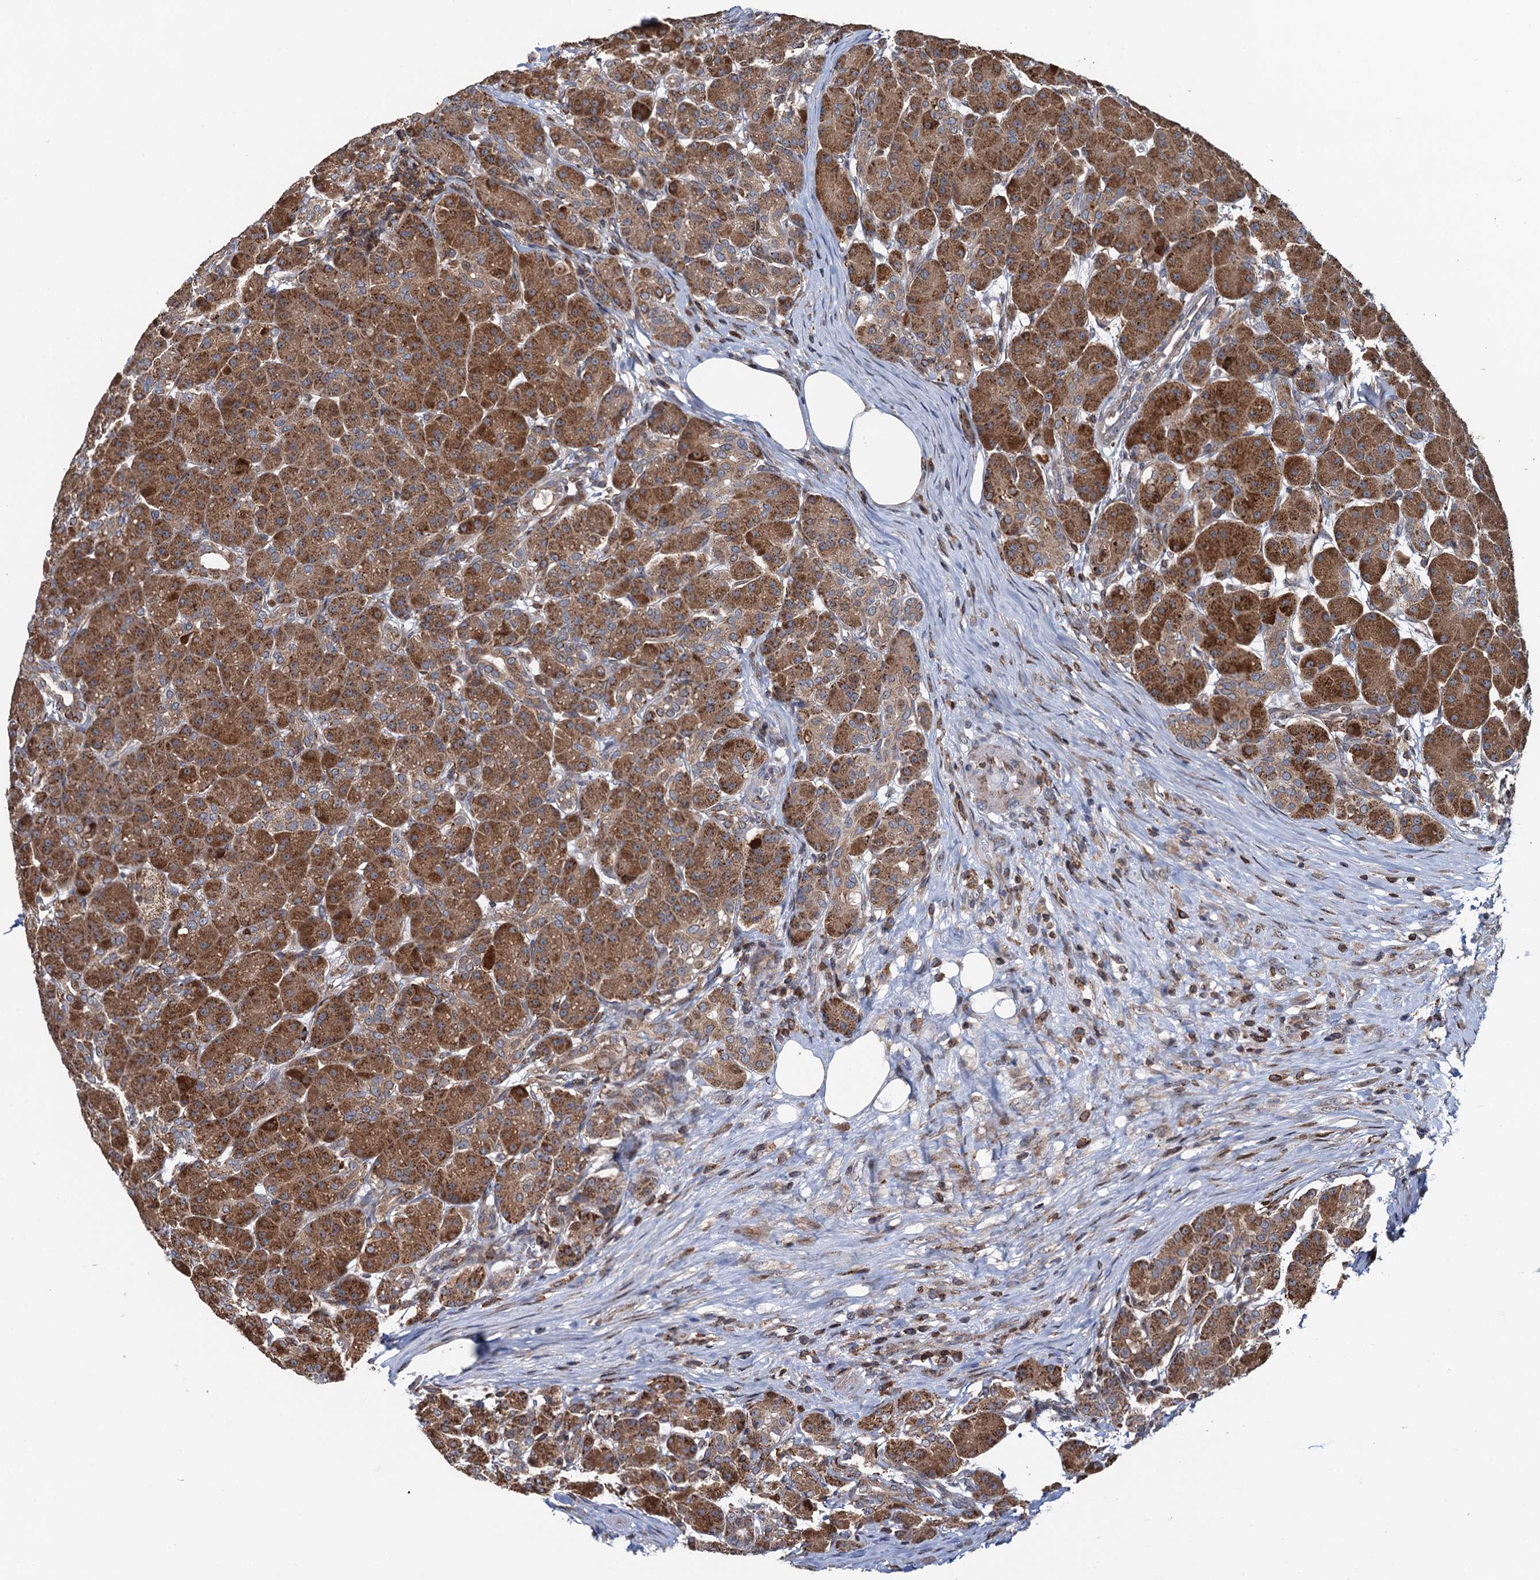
{"staining": {"intensity": "strong", "quantity": ">75%", "location": "cytoplasmic/membranous"}, "tissue": "pancreas", "cell_type": "Exocrine glandular cells", "image_type": "normal", "snomed": [{"axis": "morphology", "description": "Normal tissue, NOS"}, {"axis": "topography", "description": "Pancreas"}], "caption": "Immunohistochemical staining of normal human pancreas displays high levels of strong cytoplasmic/membranous staining in about >75% of exocrine glandular cells. The staining is performed using DAB (3,3'-diaminobenzidine) brown chromogen to label protein expression. The nuclei are counter-stained blue using hematoxylin.", "gene": "CCDC102A", "patient": {"sex": "male", "age": 63}}